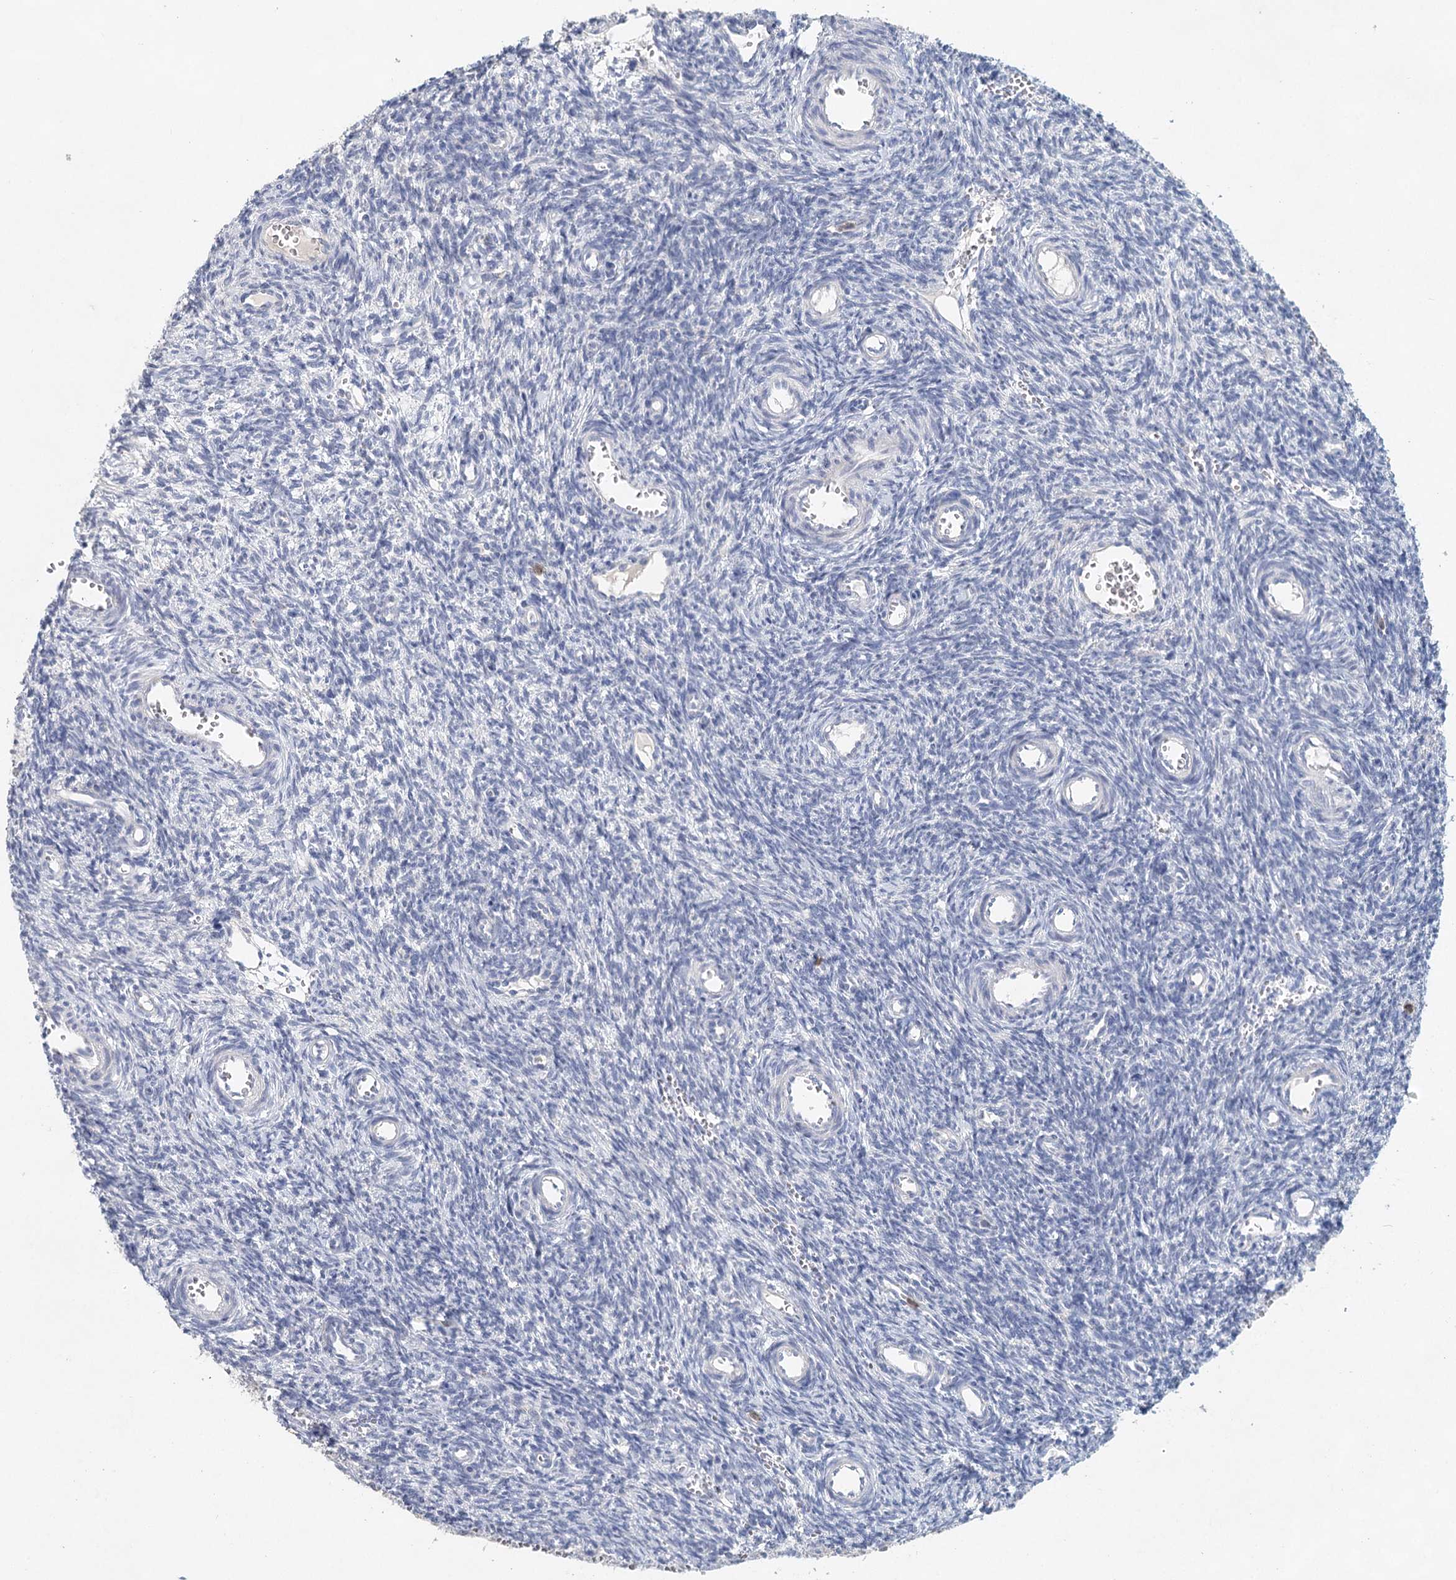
{"staining": {"intensity": "negative", "quantity": "none", "location": "none"}, "tissue": "ovary", "cell_type": "Ovarian stroma cells", "image_type": "normal", "snomed": [{"axis": "morphology", "description": "Normal tissue, NOS"}, {"axis": "topography", "description": "Ovary"}], "caption": "Ovary was stained to show a protein in brown. There is no significant positivity in ovarian stroma cells.", "gene": "MYL6B", "patient": {"sex": "female", "age": 39}}